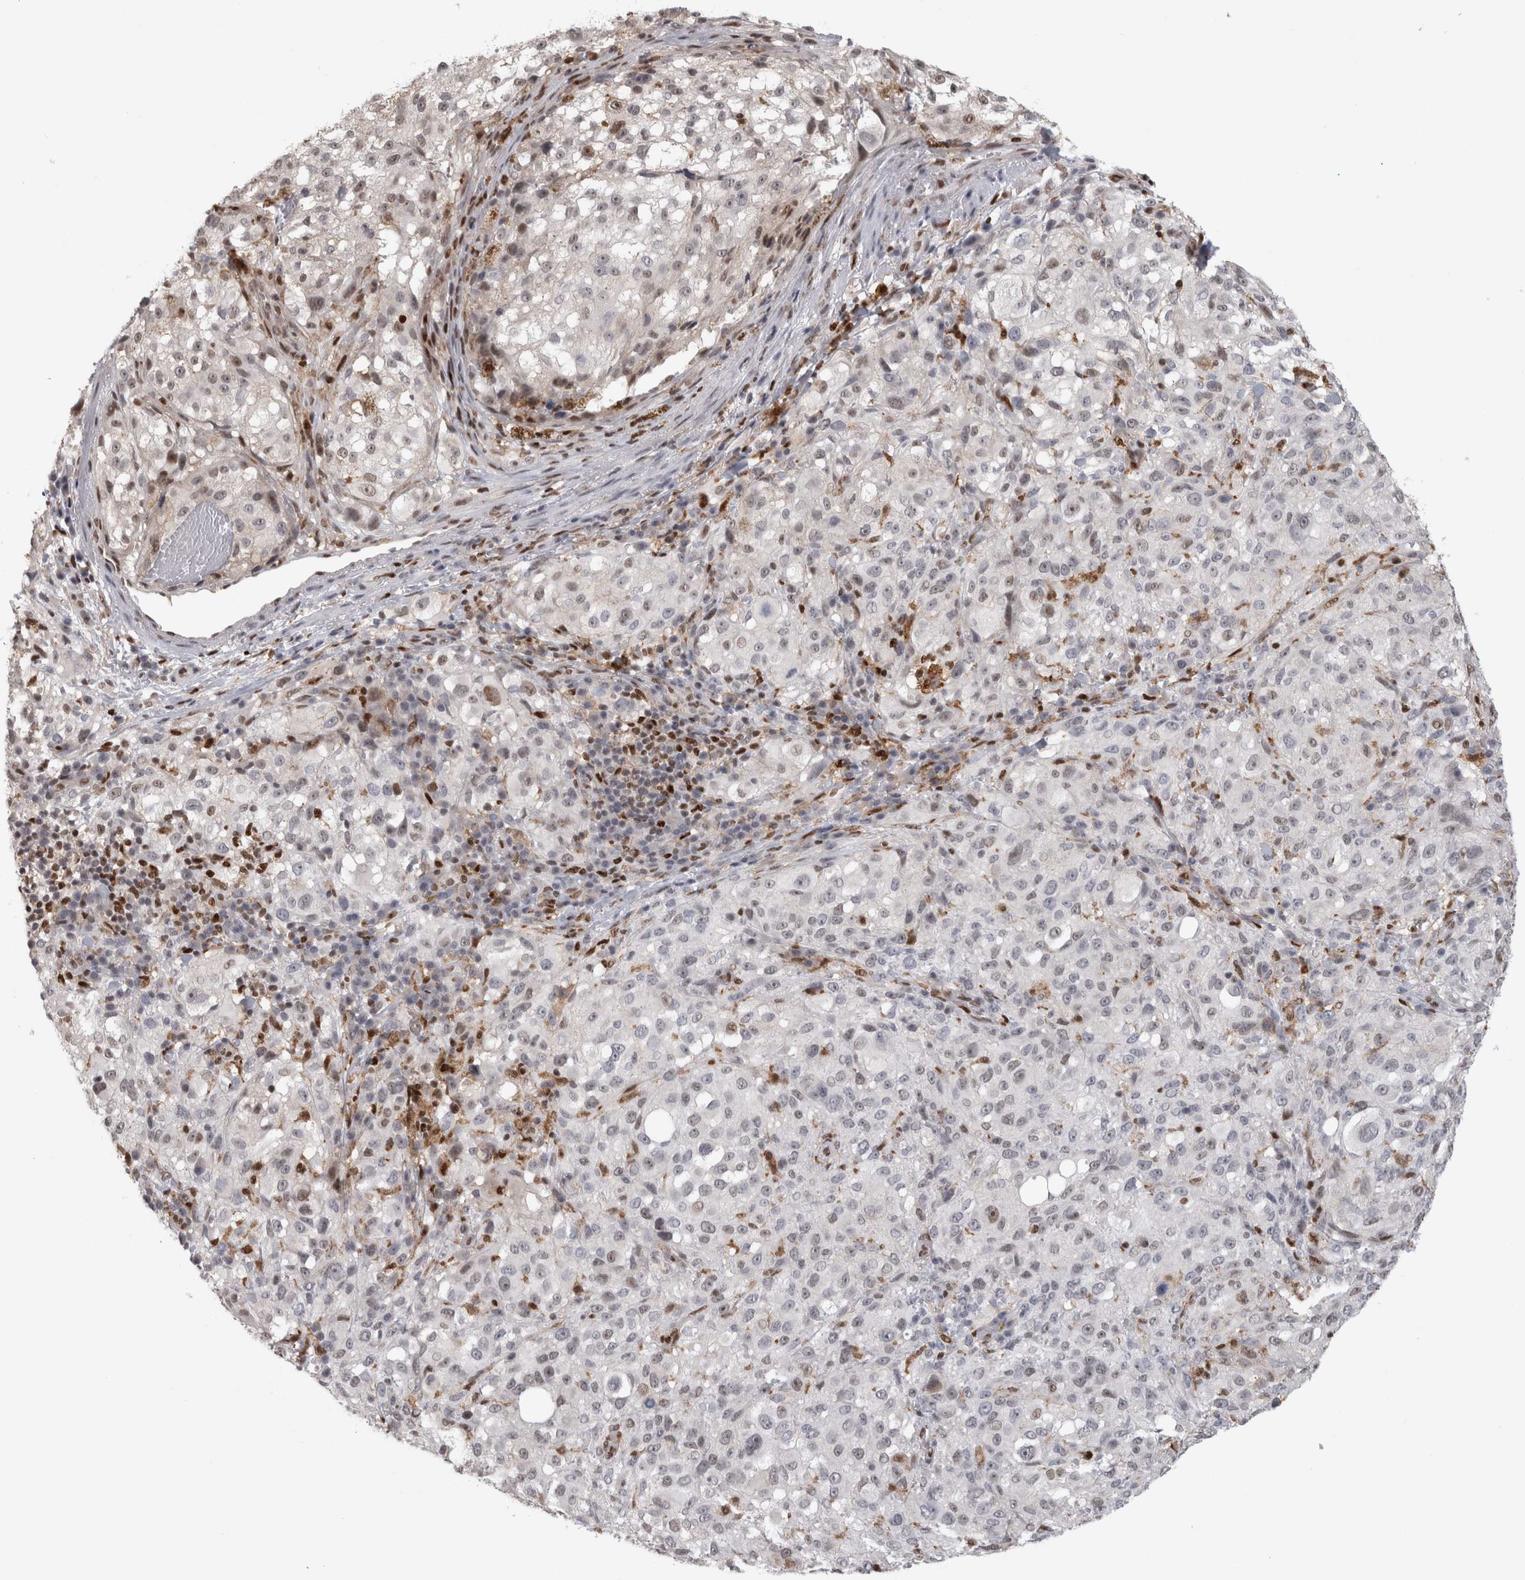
{"staining": {"intensity": "weak", "quantity": "<25%", "location": "nuclear"}, "tissue": "melanoma", "cell_type": "Tumor cells", "image_type": "cancer", "snomed": [{"axis": "morphology", "description": "Necrosis, NOS"}, {"axis": "morphology", "description": "Malignant melanoma, NOS"}, {"axis": "topography", "description": "Skin"}], "caption": "A photomicrograph of melanoma stained for a protein displays no brown staining in tumor cells.", "gene": "SRARP", "patient": {"sex": "female", "age": 87}}